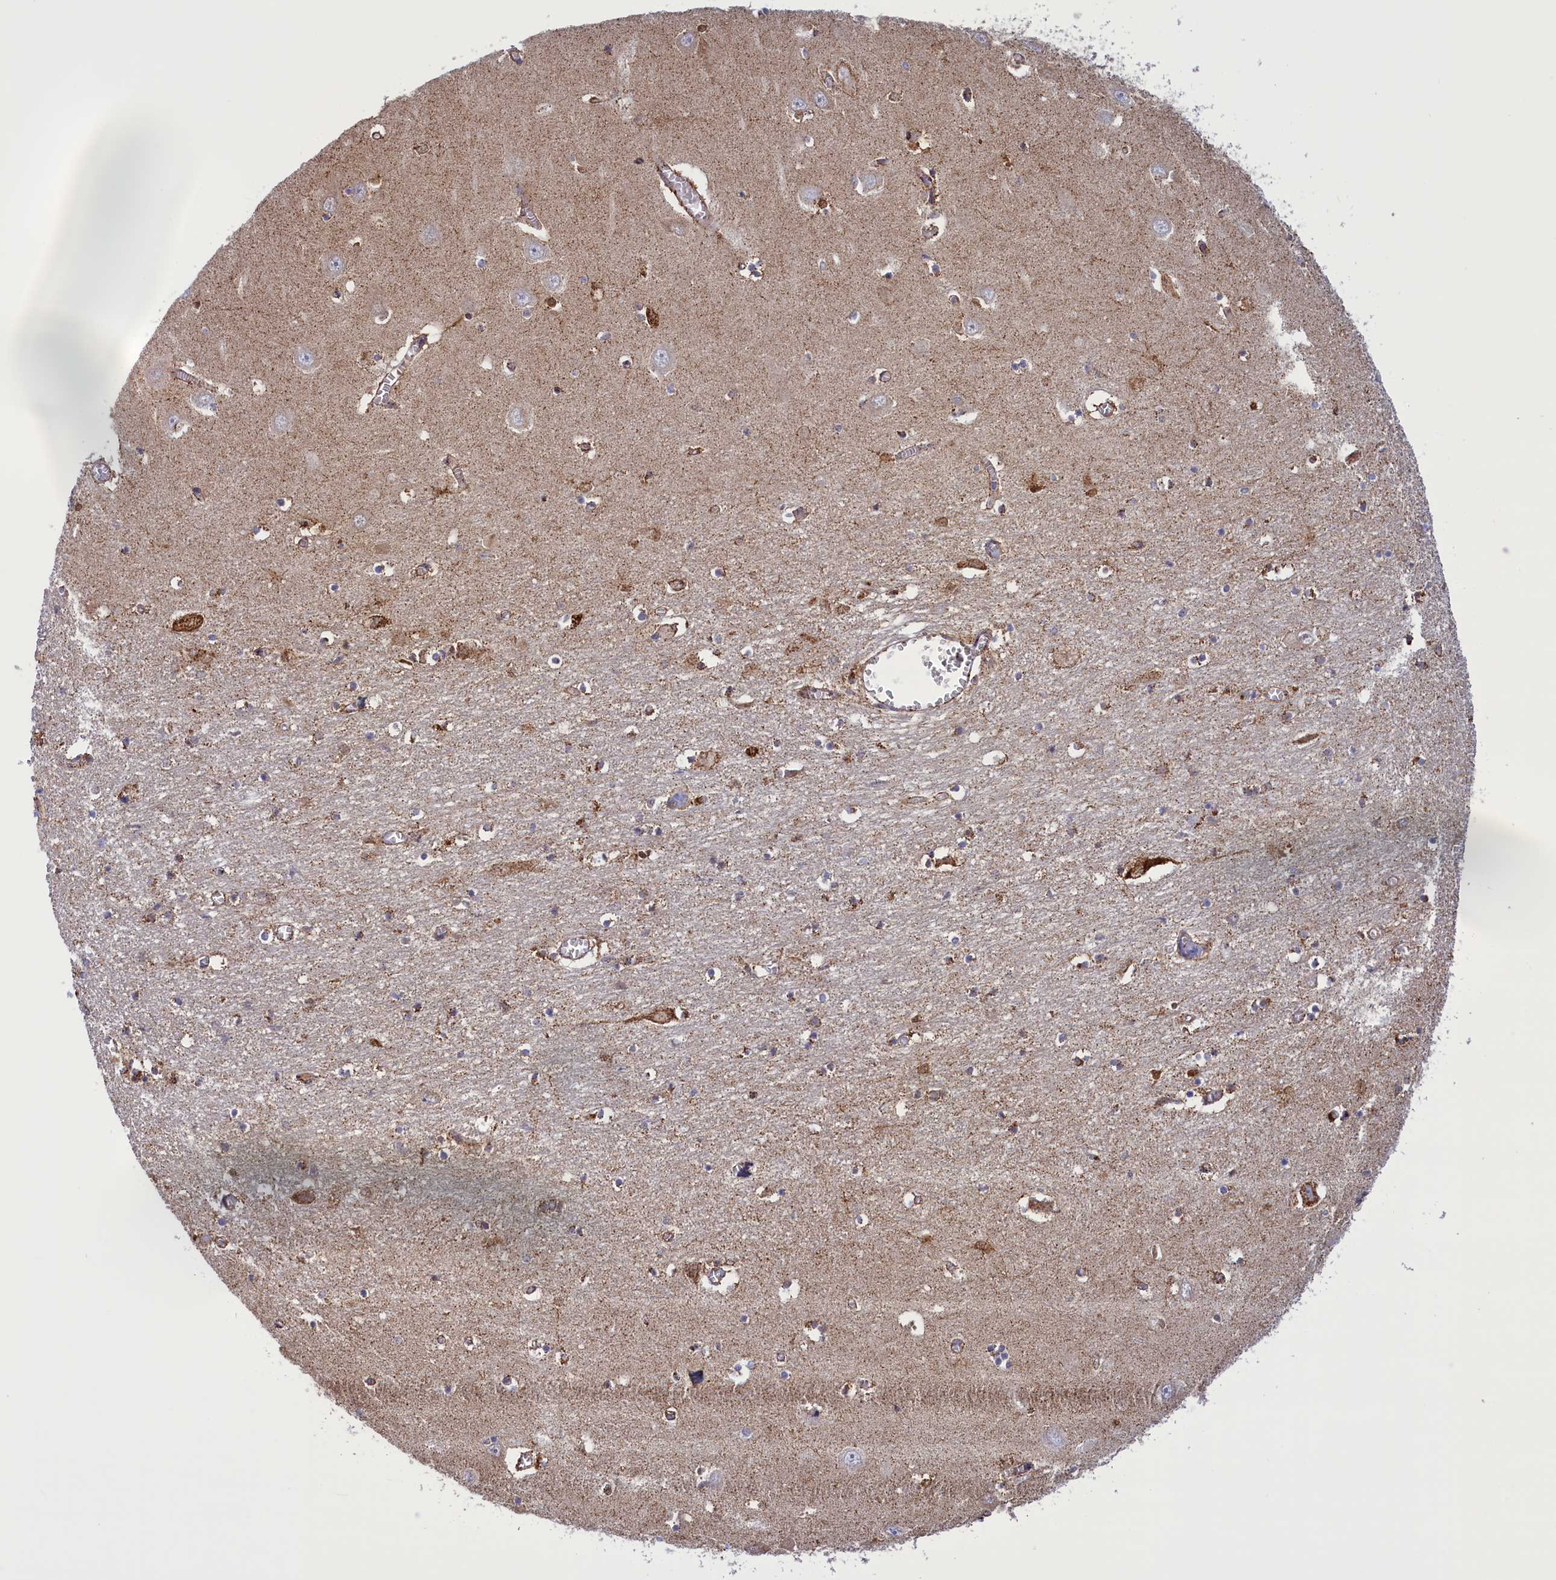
{"staining": {"intensity": "moderate", "quantity": "25%-75%", "location": "cytoplasmic/membranous"}, "tissue": "hippocampus", "cell_type": "Glial cells", "image_type": "normal", "snomed": [{"axis": "morphology", "description": "Normal tissue, NOS"}, {"axis": "topography", "description": "Hippocampus"}], "caption": "This photomicrograph shows immunohistochemistry (IHC) staining of benign hippocampus, with medium moderate cytoplasmic/membranous expression in about 25%-75% of glial cells.", "gene": "ISOC2", "patient": {"sex": "male", "age": 70}}